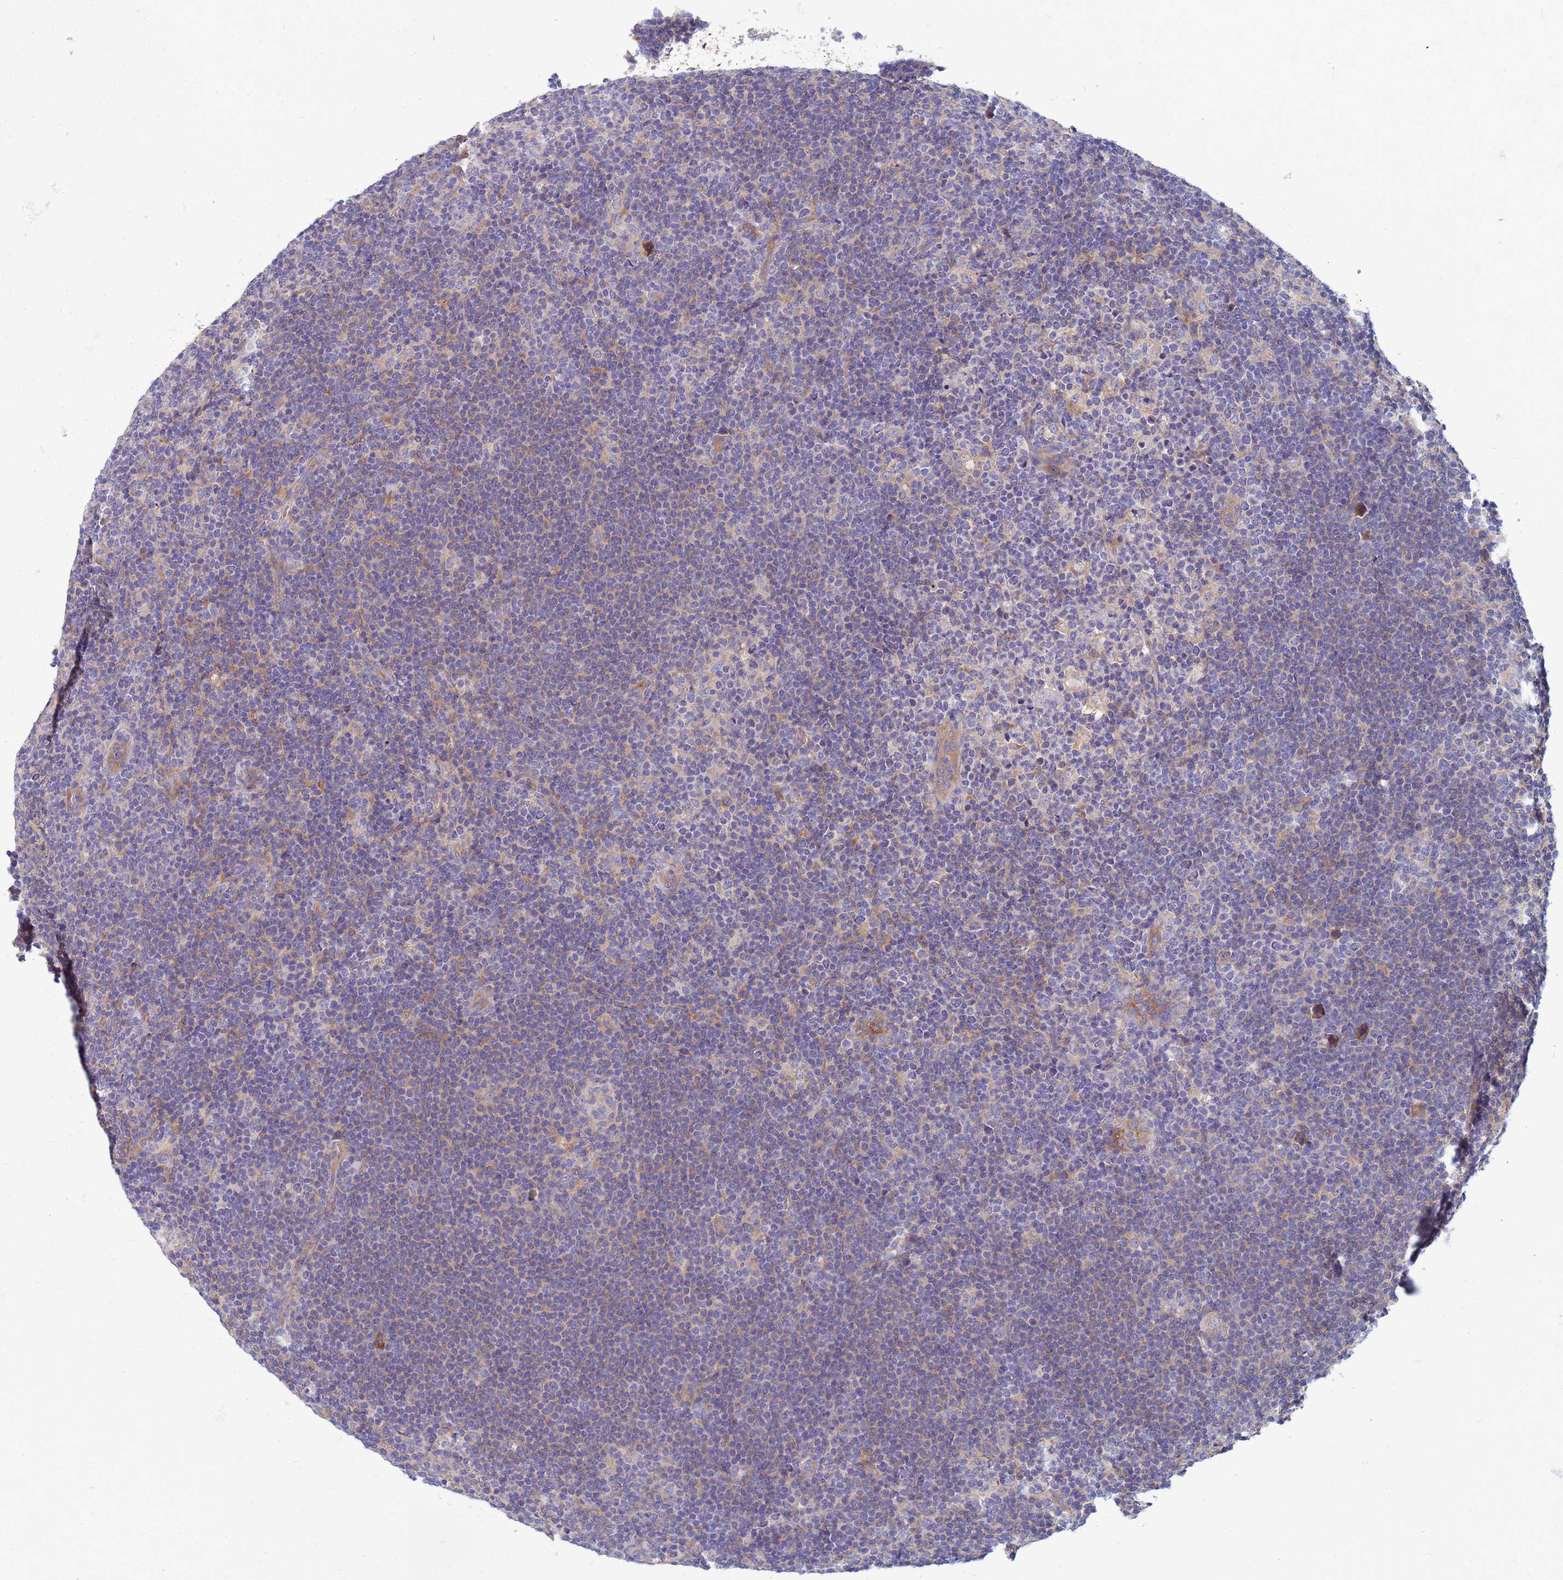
{"staining": {"intensity": "negative", "quantity": "none", "location": "none"}, "tissue": "lymphoma", "cell_type": "Tumor cells", "image_type": "cancer", "snomed": [{"axis": "morphology", "description": "Hodgkin's disease, NOS"}, {"axis": "topography", "description": "Lymph node"}], "caption": "Micrograph shows no significant protein expression in tumor cells of Hodgkin's disease. The staining is performed using DAB brown chromogen with nuclei counter-stained in using hematoxylin.", "gene": "EEA1", "patient": {"sex": "female", "age": 57}}